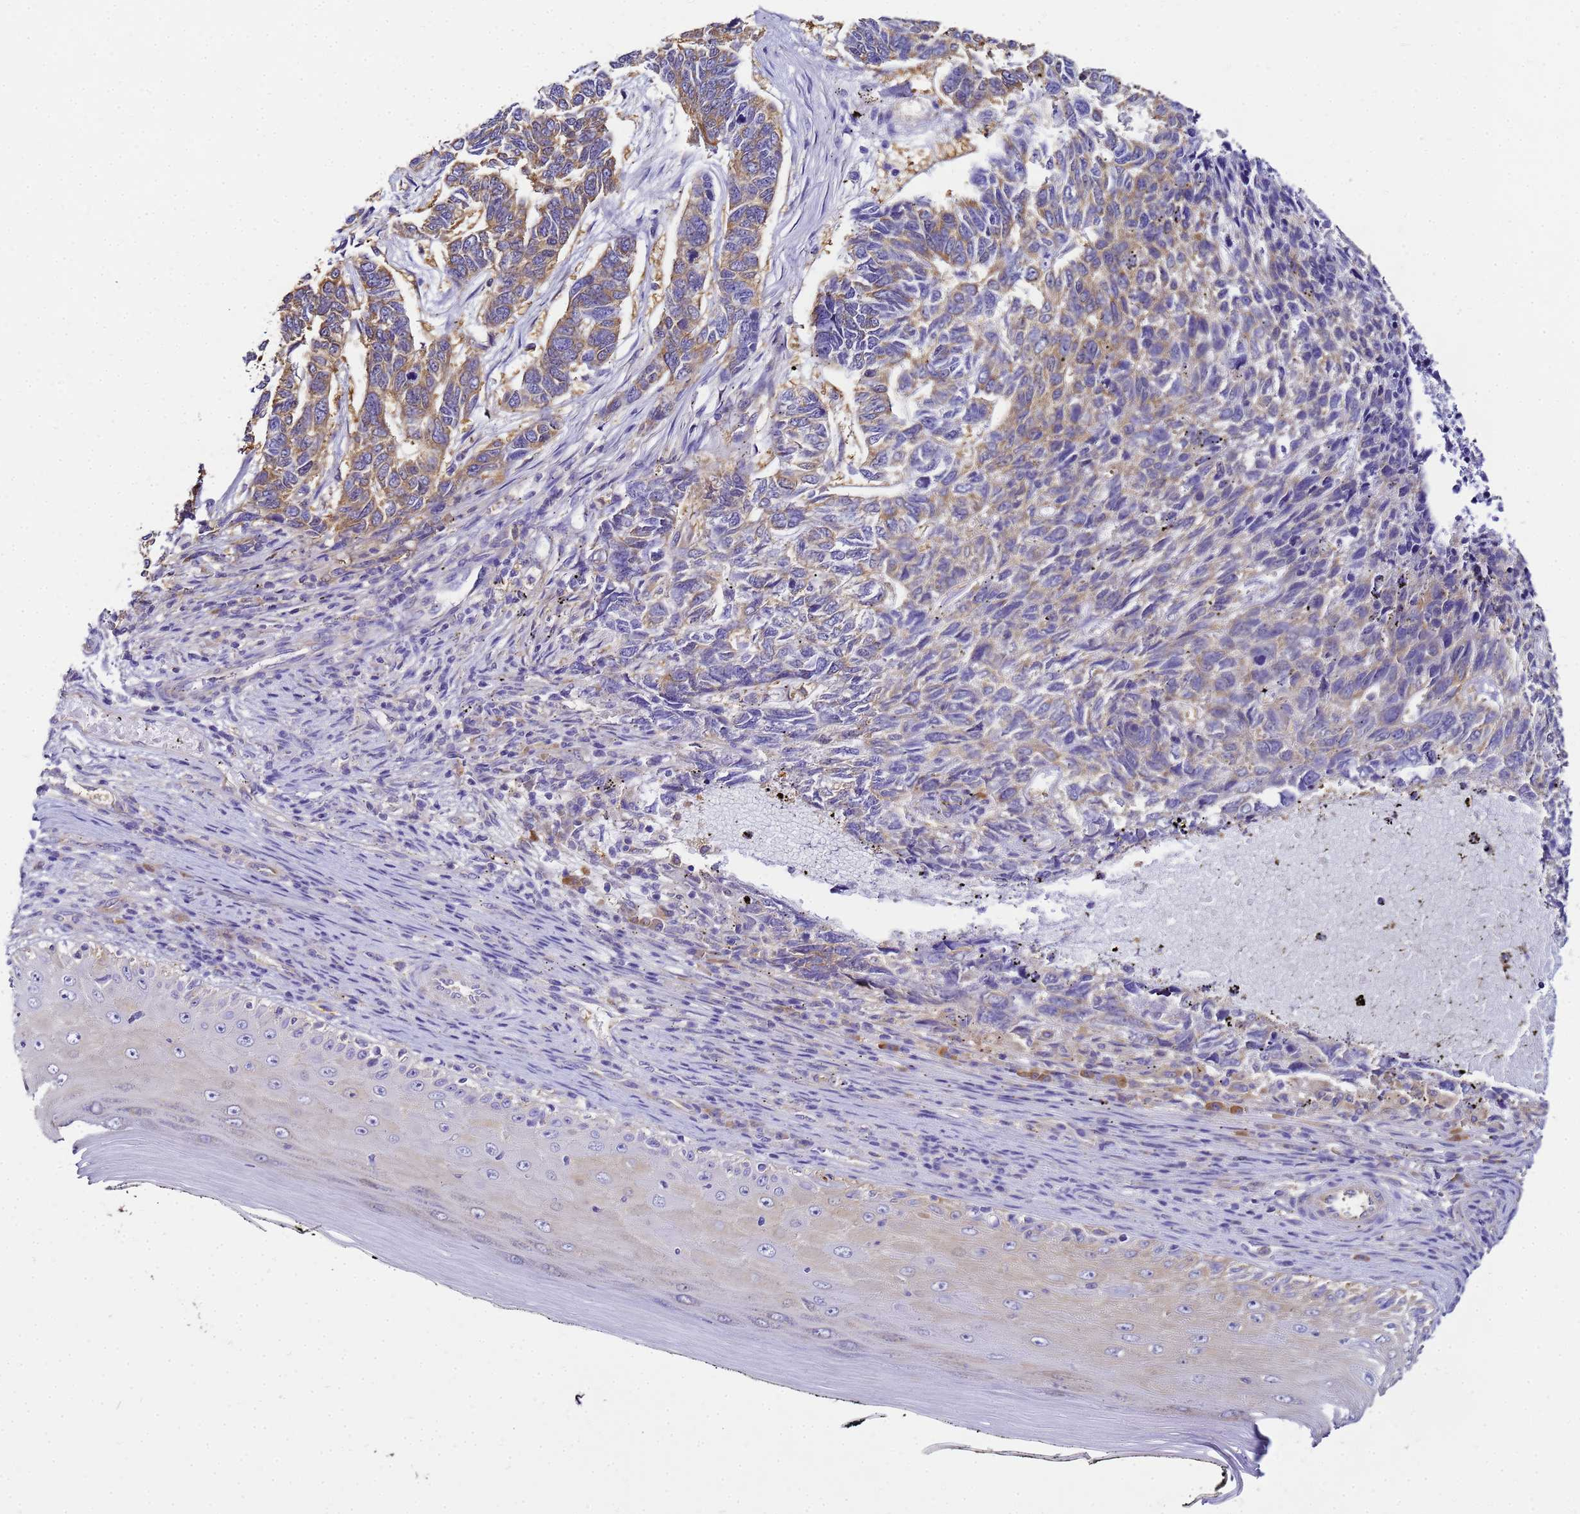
{"staining": {"intensity": "moderate", "quantity": "25%-75%", "location": "cytoplasmic/membranous"}, "tissue": "skin cancer", "cell_type": "Tumor cells", "image_type": "cancer", "snomed": [{"axis": "morphology", "description": "Basal cell carcinoma"}, {"axis": "topography", "description": "Skin"}], "caption": "This micrograph displays IHC staining of basal cell carcinoma (skin), with medium moderate cytoplasmic/membranous expression in approximately 25%-75% of tumor cells.", "gene": "NARS1", "patient": {"sex": "female", "age": 65}}